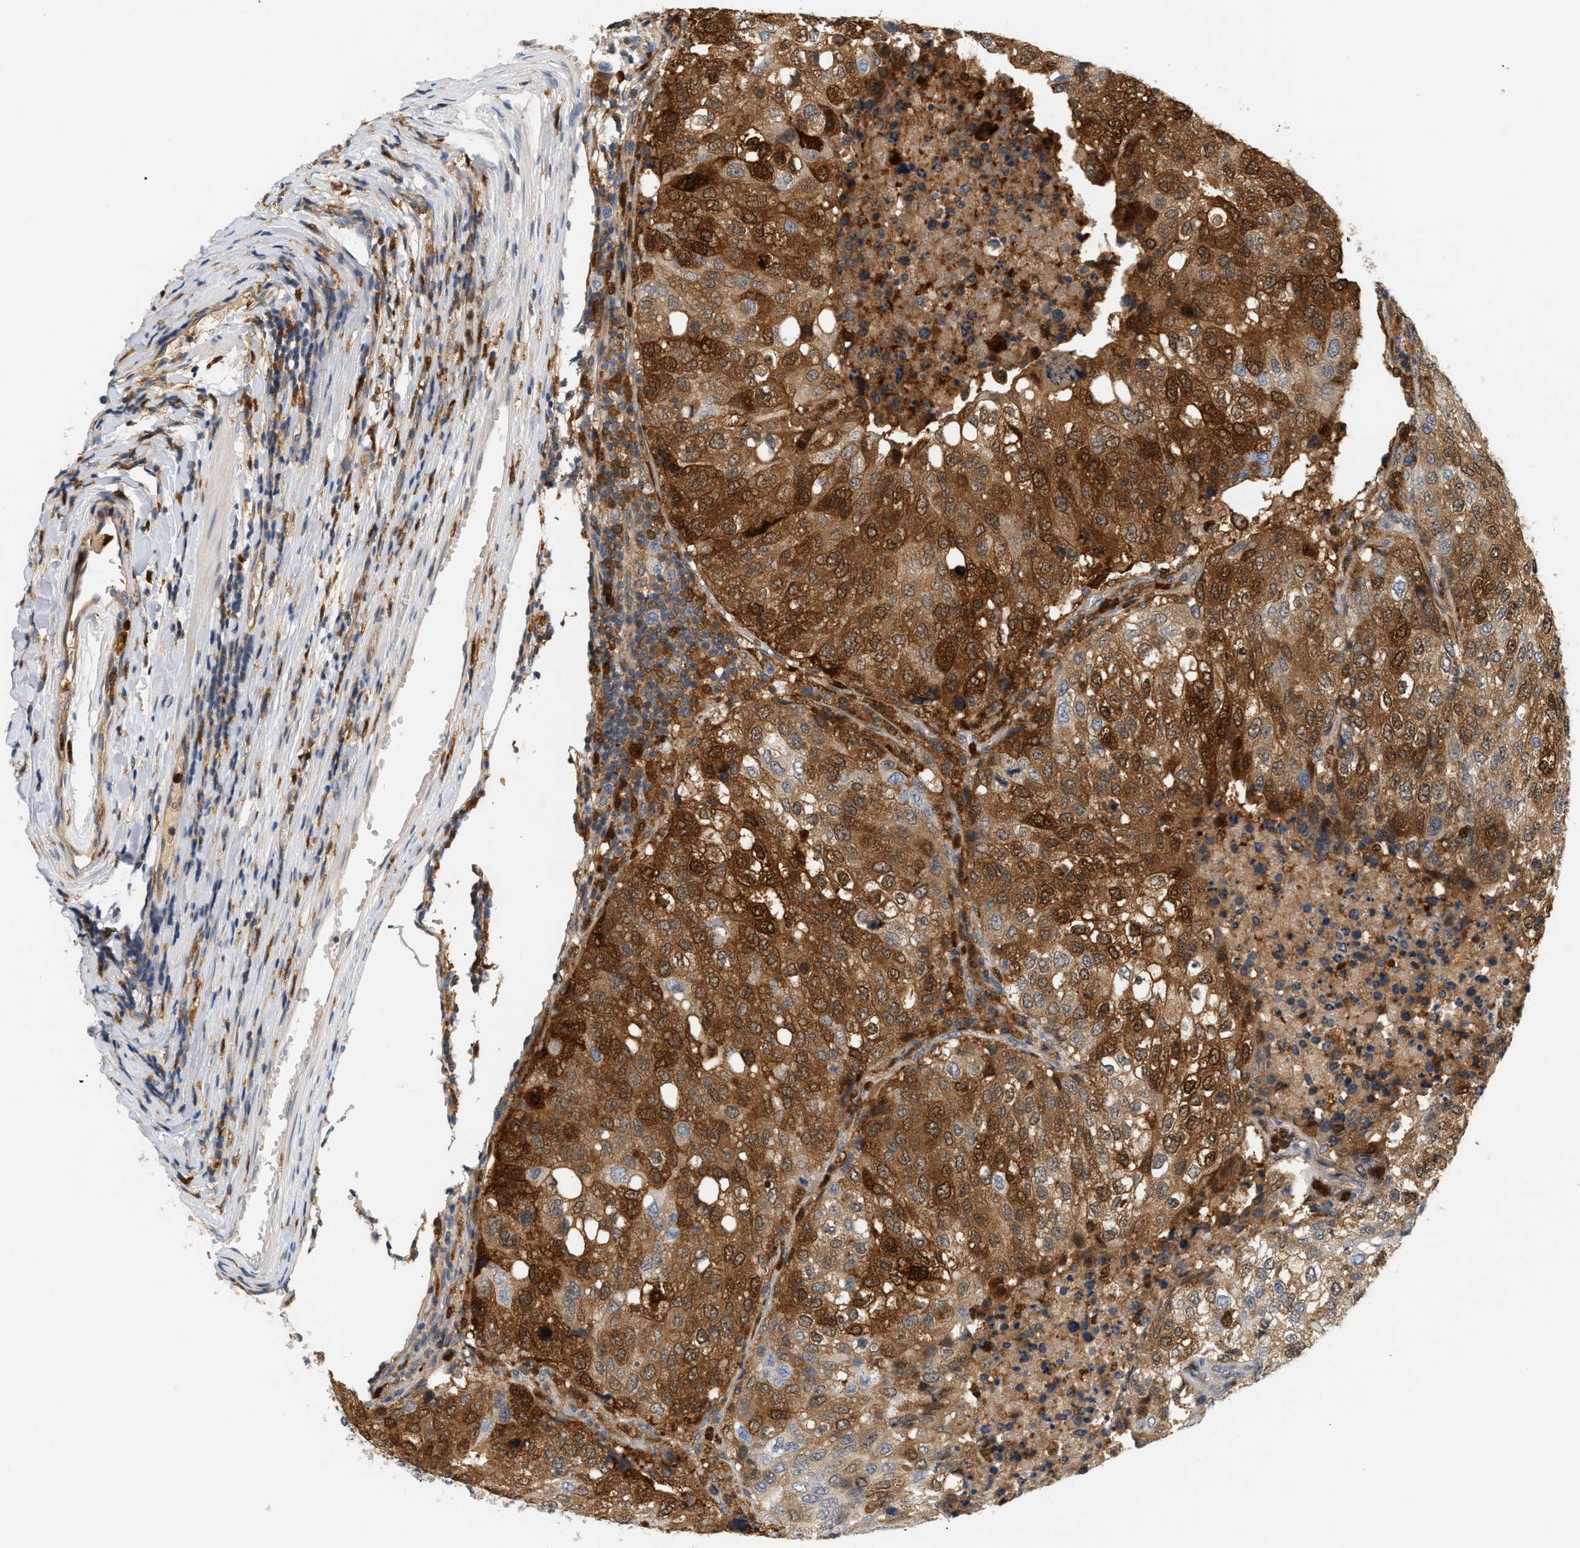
{"staining": {"intensity": "strong", "quantity": ">75%", "location": "cytoplasmic/membranous"}, "tissue": "urothelial cancer", "cell_type": "Tumor cells", "image_type": "cancer", "snomed": [{"axis": "morphology", "description": "Urothelial carcinoma, High grade"}, {"axis": "topography", "description": "Lymph node"}, {"axis": "topography", "description": "Urinary bladder"}], "caption": "Tumor cells show strong cytoplasmic/membranous expression in approximately >75% of cells in urothelial cancer.", "gene": "PYCARD", "patient": {"sex": "male", "age": 51}}